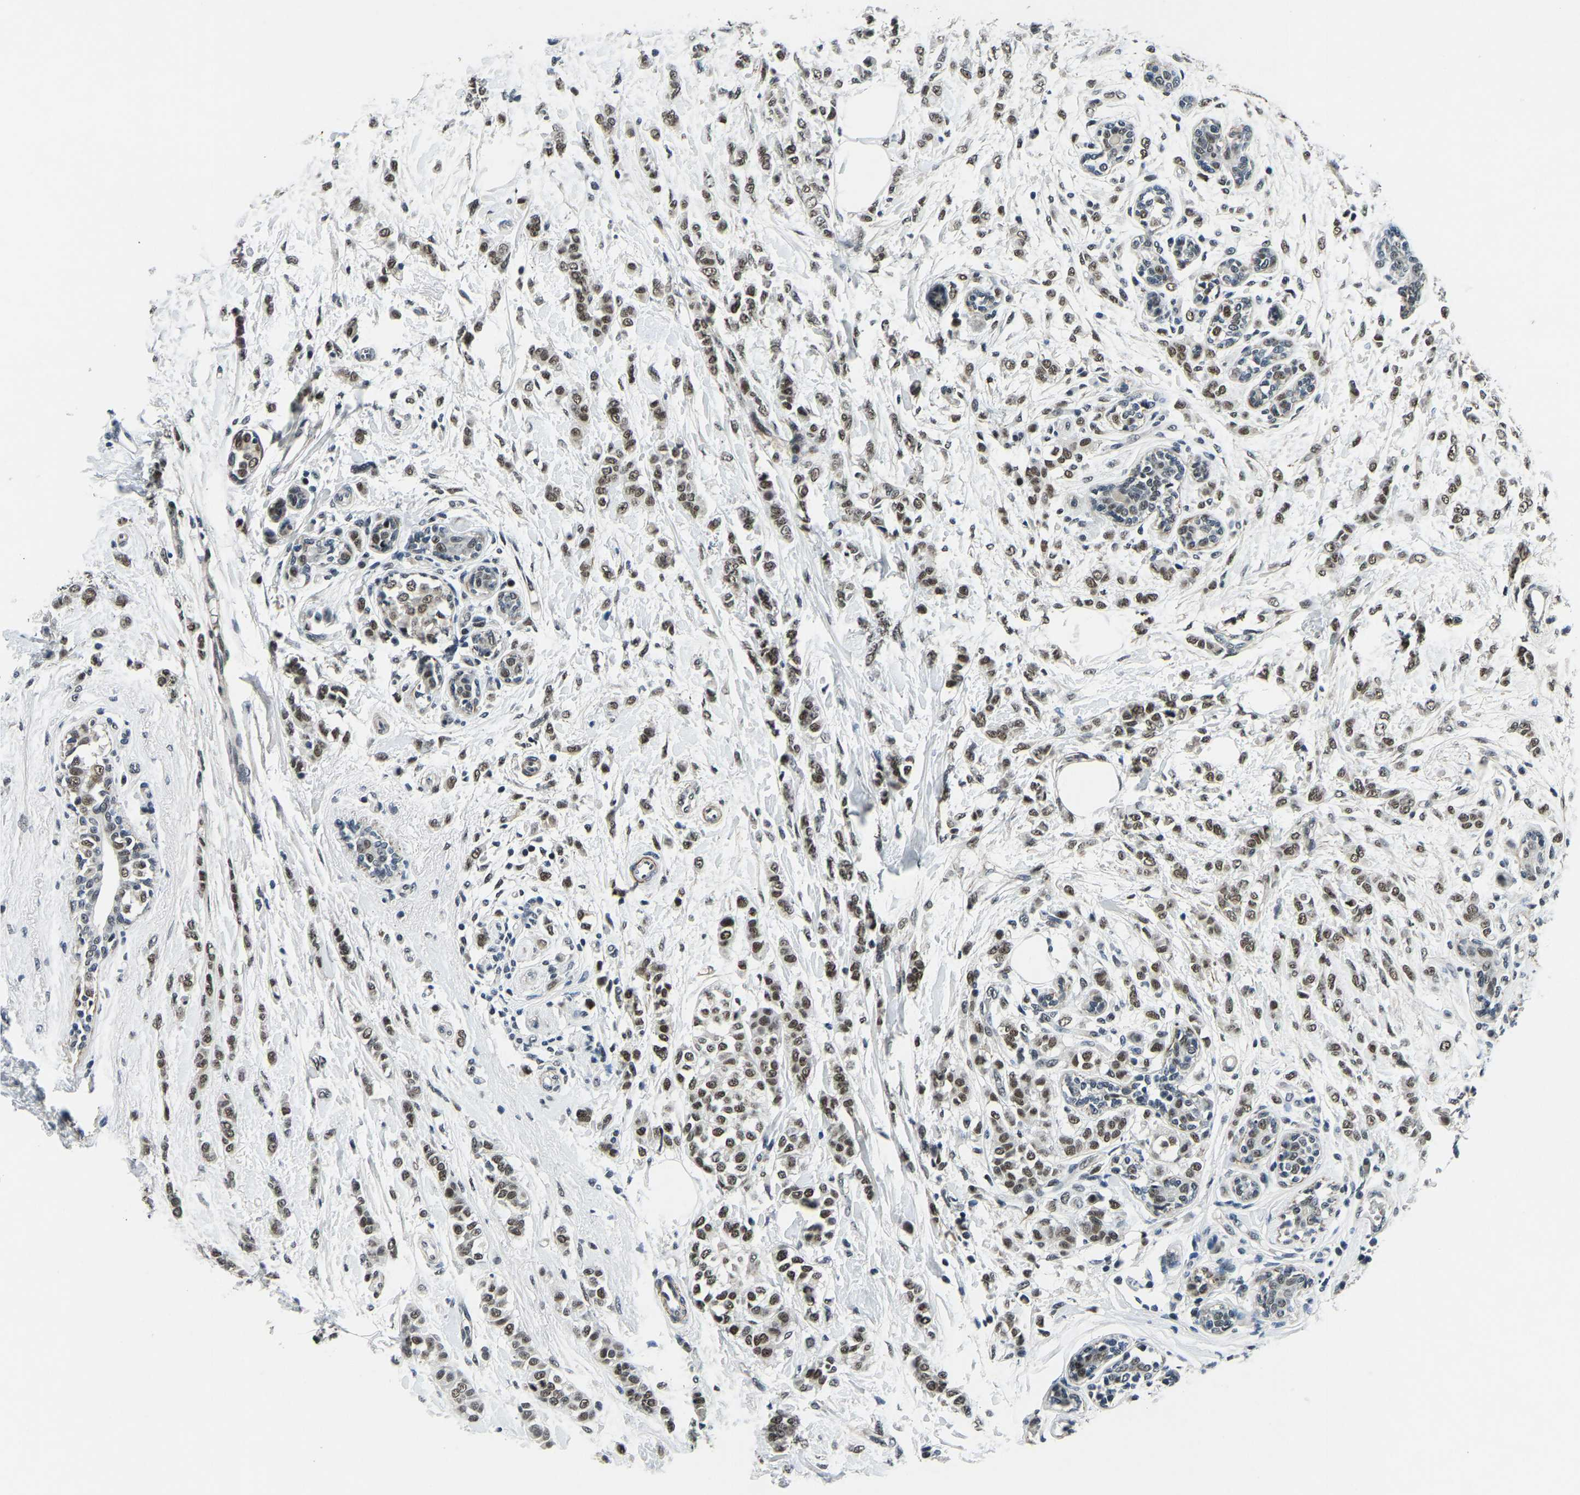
{"staining": {"intensity": "moderate", "quantity": ">75%", "location": "nuclear"}, "tissue": "breast cancer", "cell_type": "Tumor cells", "image_type": "cancer", "snomed": [{"axis": "morphology", "description": "Lobular carcinoma, in situ"}, {"axis": "morphology", "description": "Lobular carcinoma"}, {"axis": "topography", "description": "Breast"}], "caption": "This micrograph displays IHC staining of breast cancer, with medium moderate nuclear staining in approximately >75% of tumor cells.", "gene": "PRCC", "patient": {"sex": "female", "age": 41}}